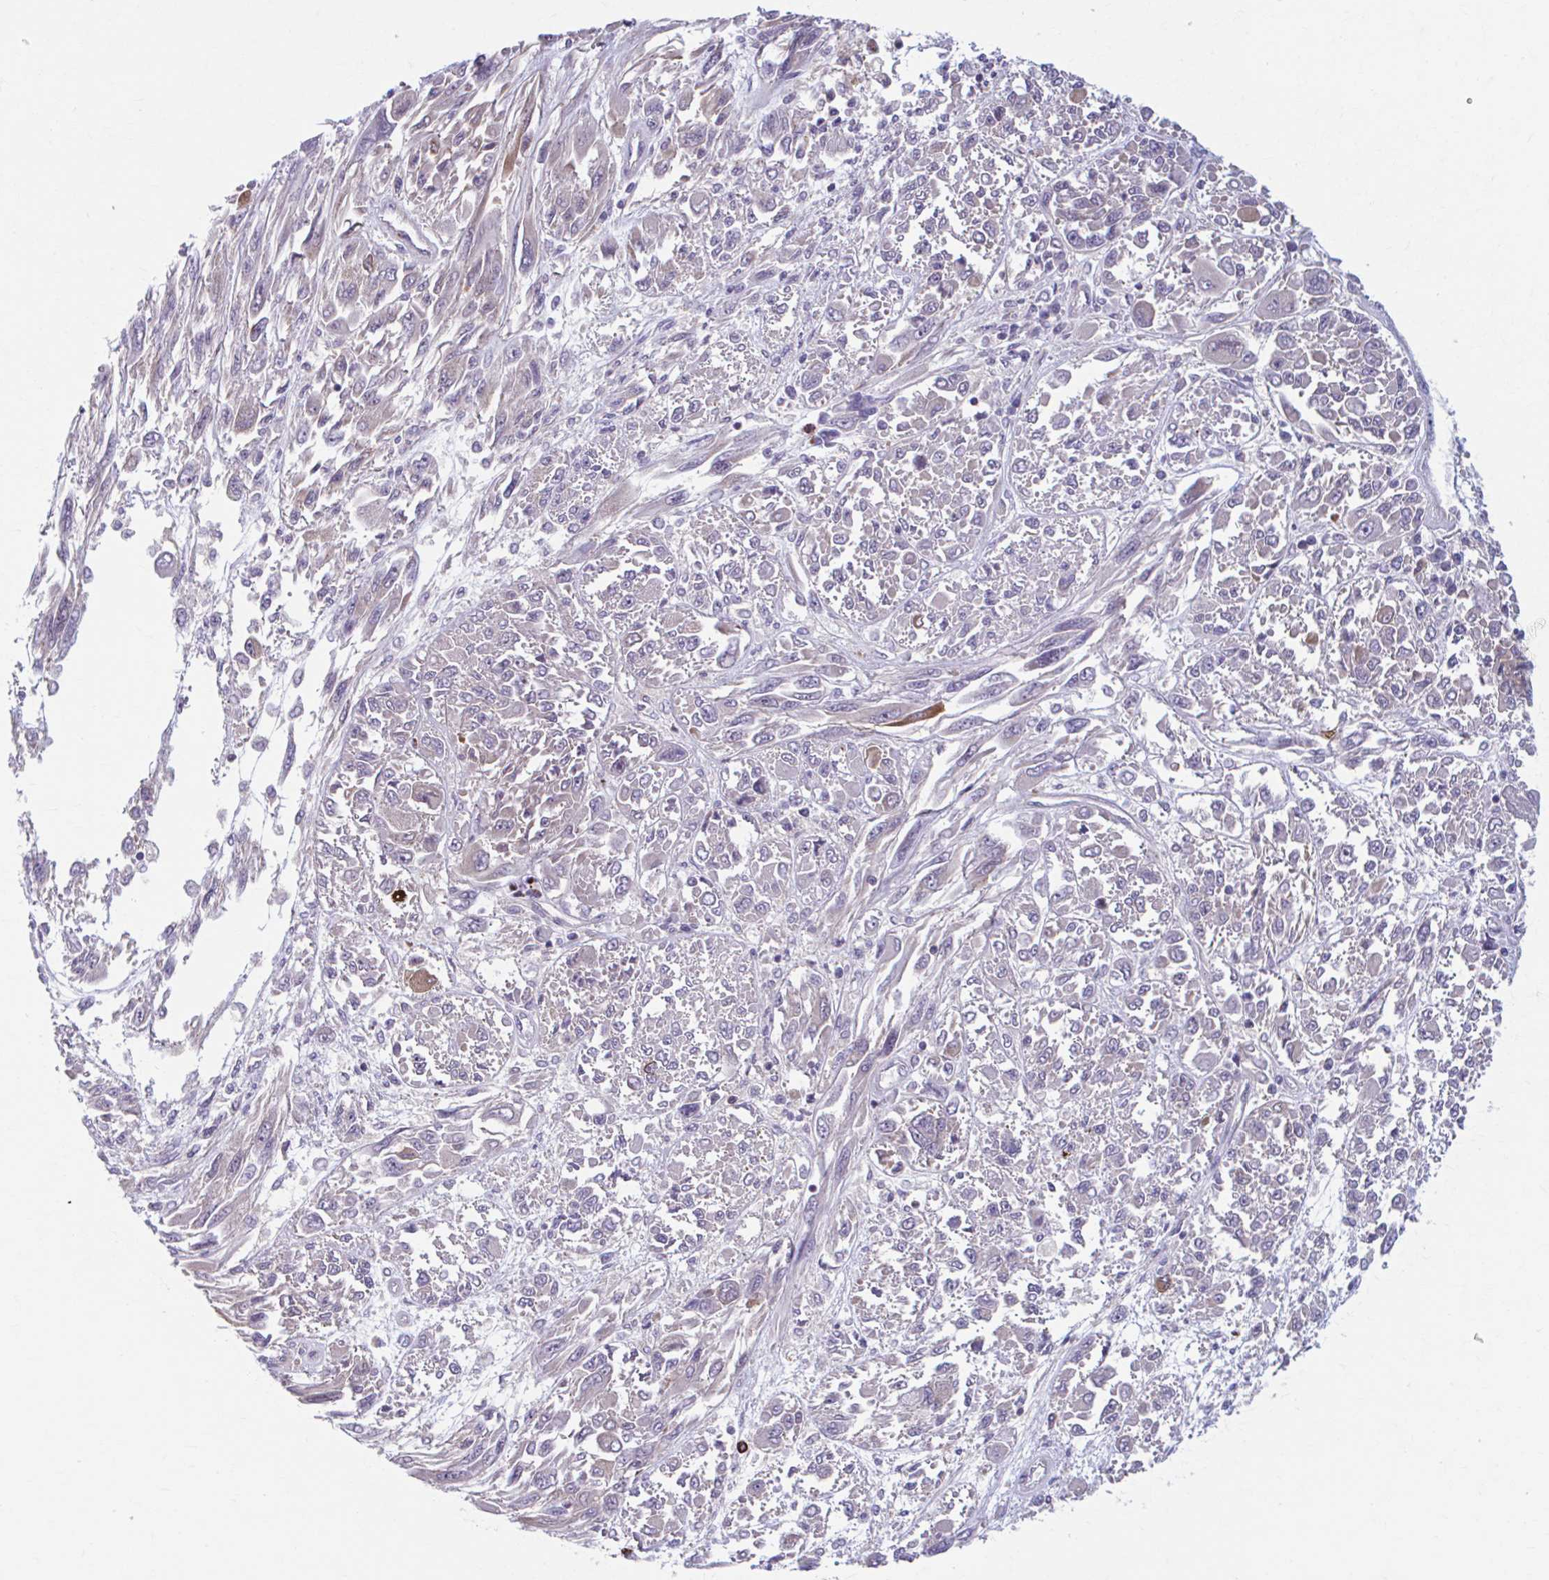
{"staining": {"intensity": "weak", "quantity": "<25%", "location": "cytoplasmic/membranous"}, "tissue": "melanoma", "cell_type": "Tumor cells", "image_type": "cancer", "snomed": [{"axis": "morphology", "description": "Malignant melanoma, NOS"}, {"axis": "topography", "description": "Skin"}], "caption": "High magnification brightfield microscopy of melanoma stained with DAB (brown) and counterstained with hematoxylin (blue): tumor cells show no significant positivity.", "gene": "ADAT3", "patient": {"sex": "female", "age": 91}}